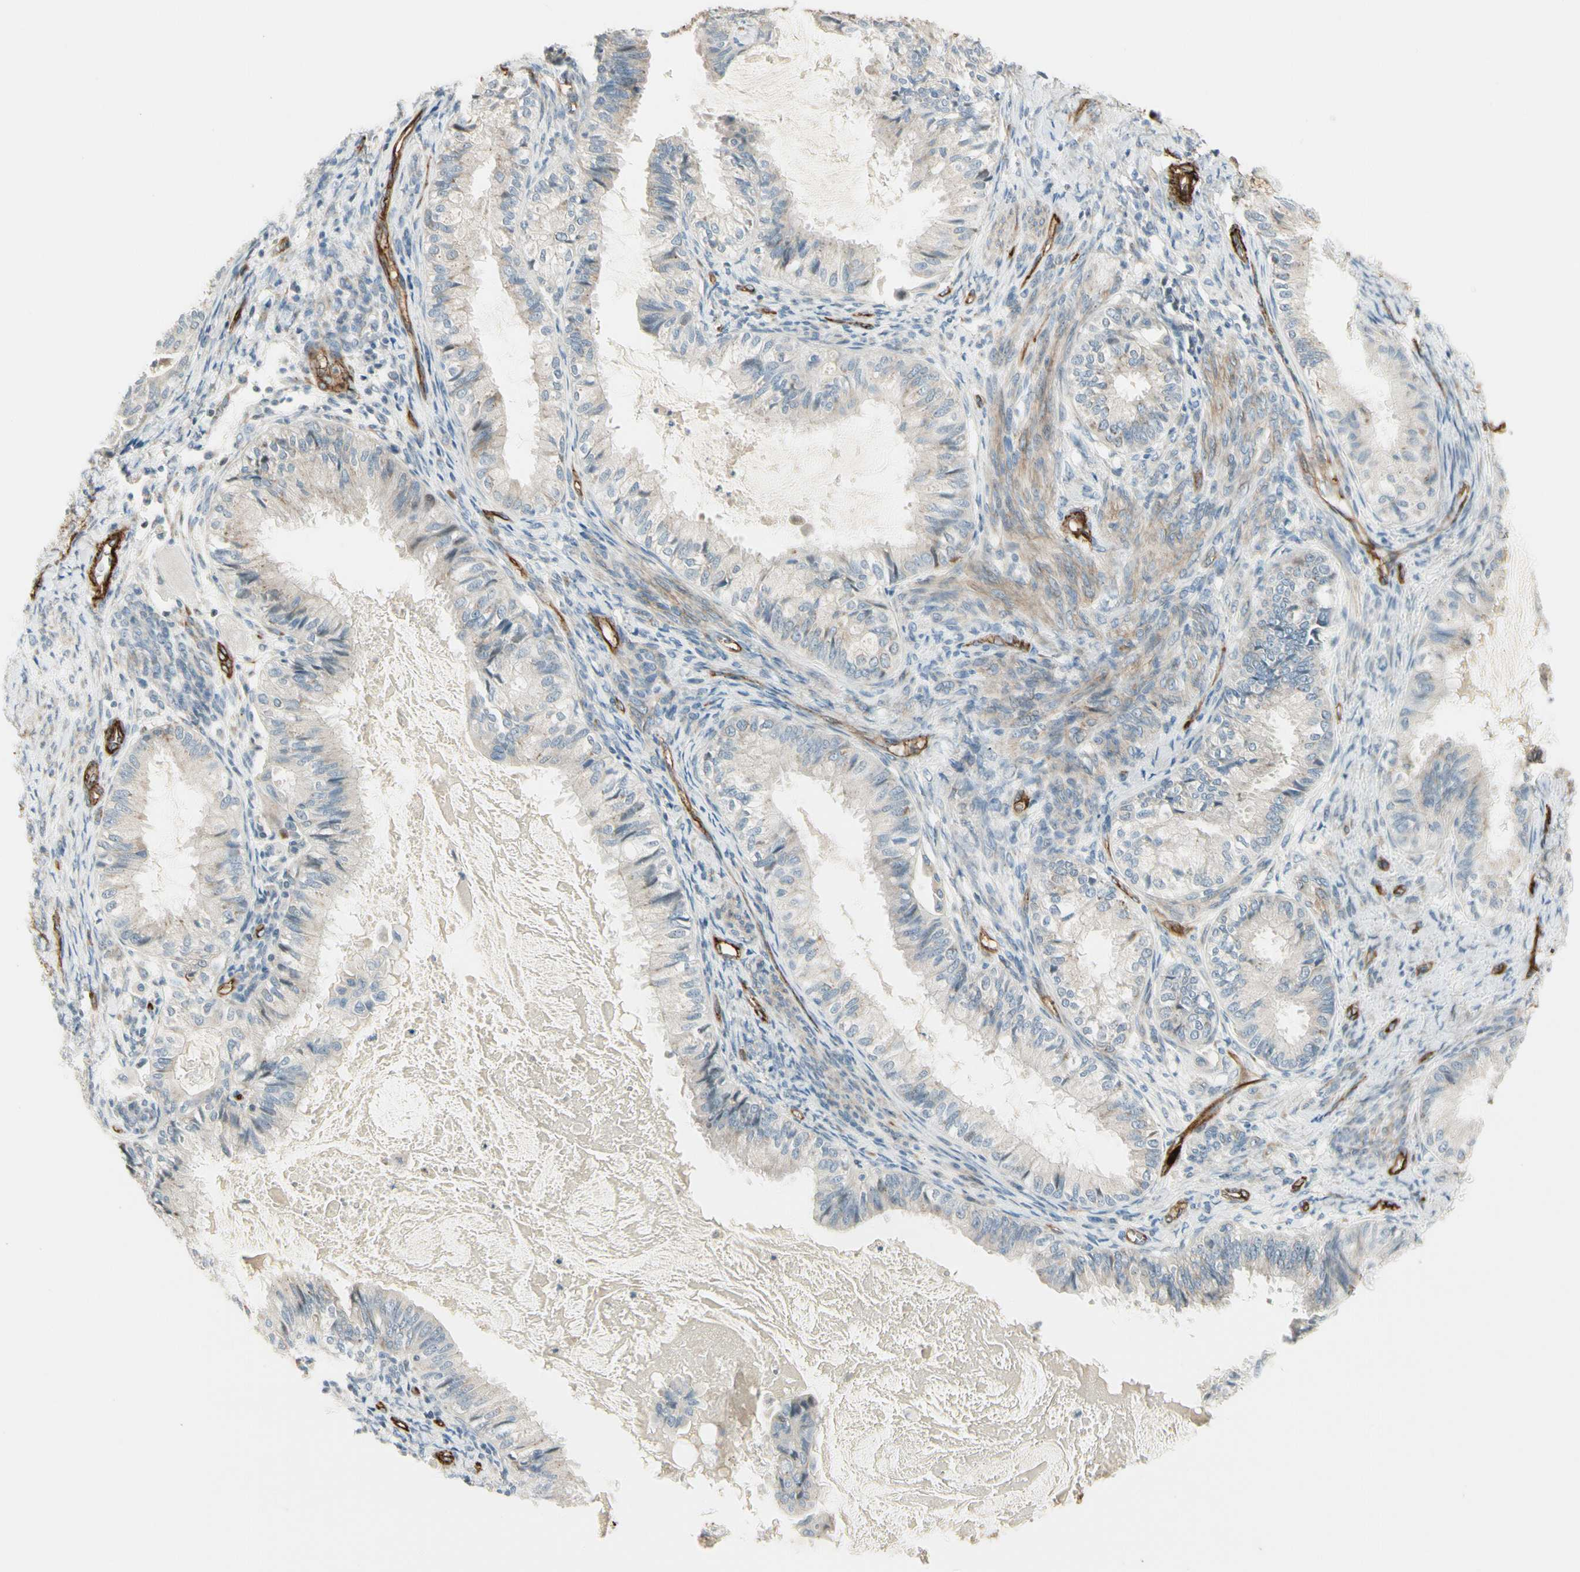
{"staining": {"intensity": "negative", "quantity": "none", "location": "none"}, "tissue": "cervical cancer", "cell_type": "Tumor cells", "image_type": "cancer", "snomed": [{"axis": "morphology", "description": "Normal tissue, NOS"}, {"axis": "morphology", "description": "Adenocarcinoma, NOS"}, {"axis": "topography", "description": "Cervix"}, {"axis": "topography", "description": "Endometrium"}], "caption": "DAB (3,3'-diaminobenzidine) immunohistochemical staining of human cervical cancer (adenocarcinoma) exhibits no significant staining in tumor cells.", "gene": "MCAM", "patient": {"sex": "female", "age": 86}}